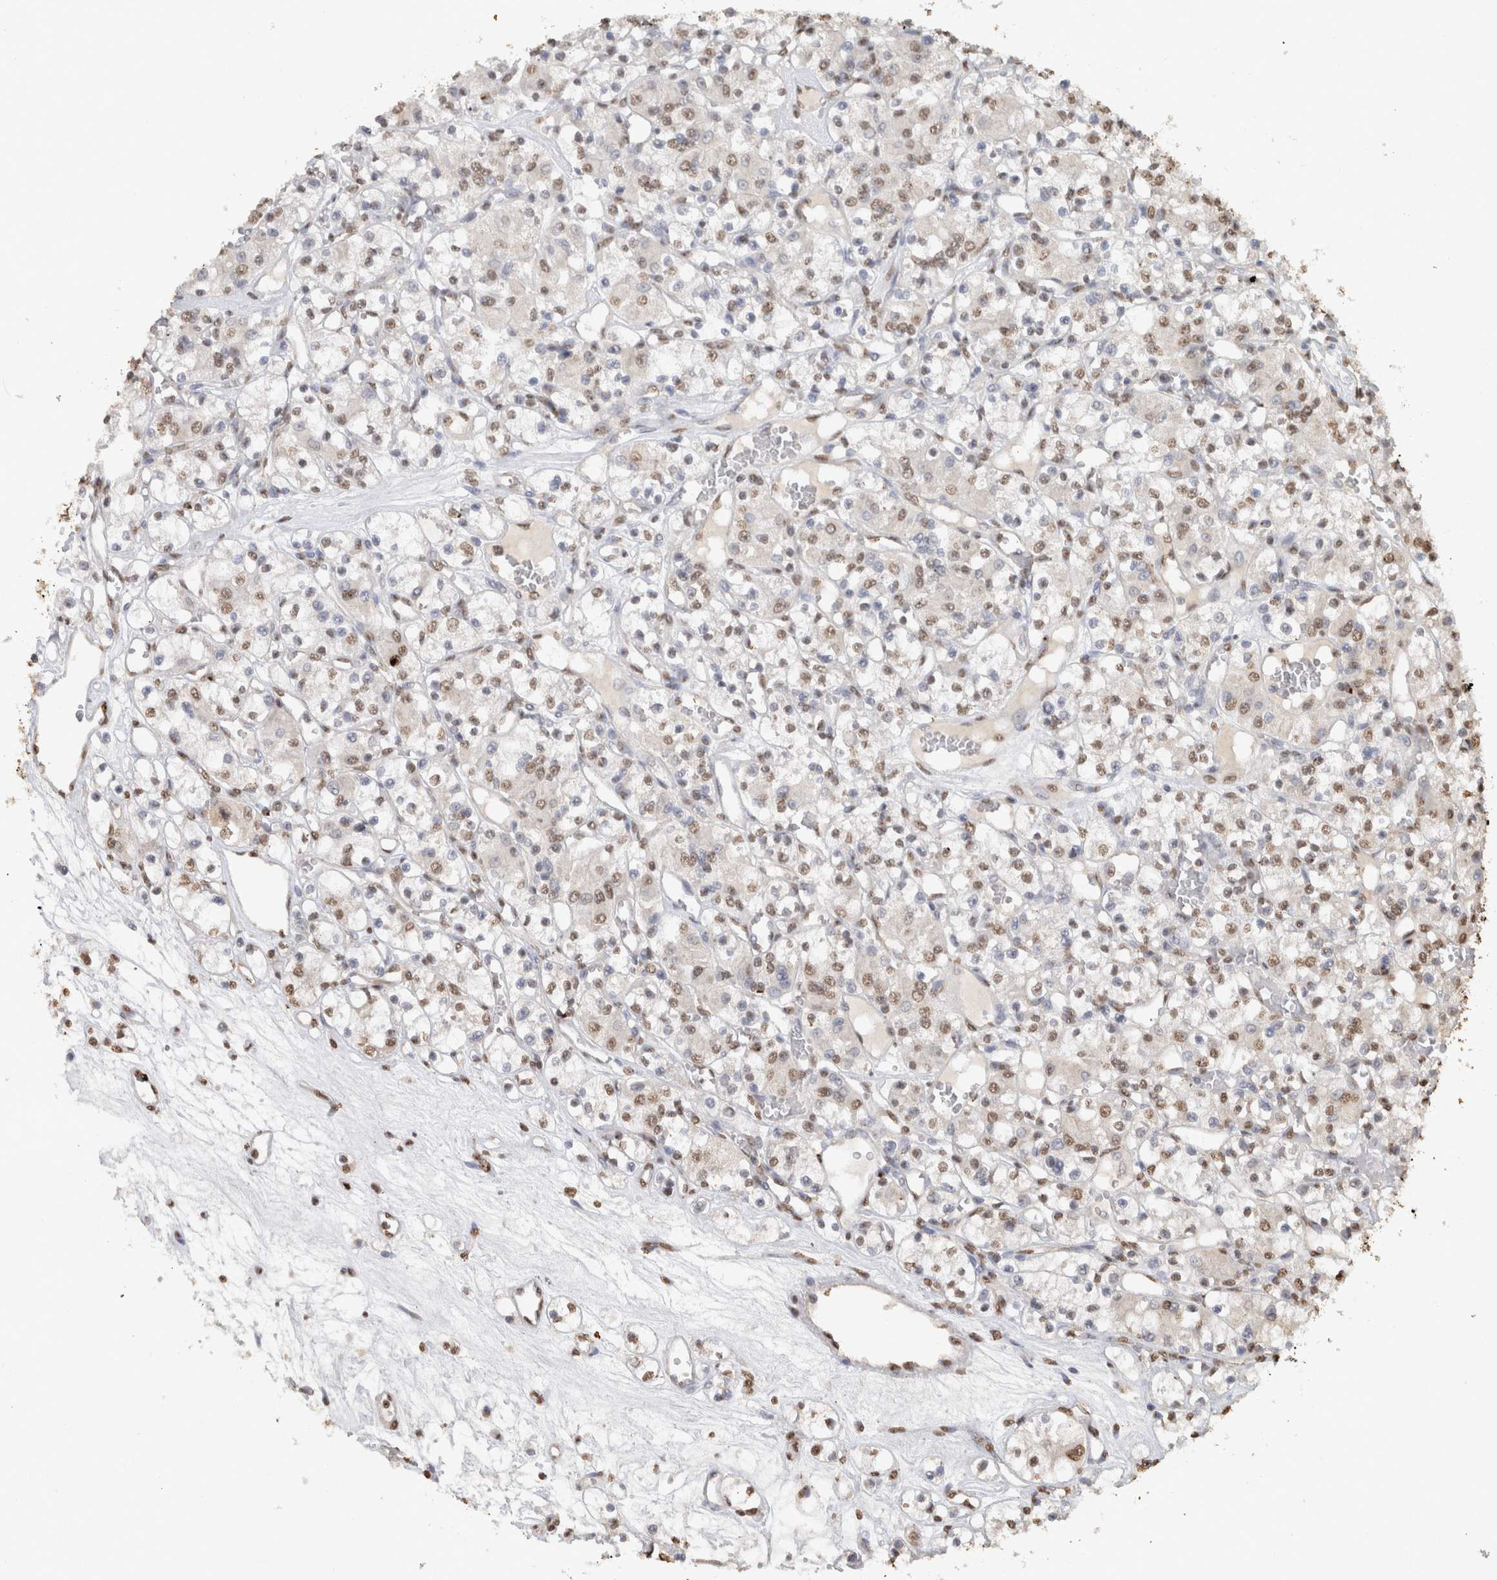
{"staining": {"intensity": "weak", "quantity": ">75%", "location": "nuclear"}, "tissue": "renal cancer", "cell_type": "Tumor cells", "image_type": "cancer", "snomed": [{"axis": "morphology", "description": "Adenocarcinoma, NOS"}, {"axis": "topography", "description": "Kidney"}], "caption": "An immunohistochemistry micrograph of neoplastic tissue is shown. Protein staining in brown shows weak nuclear positivity in renal adenocarcinoma within tumor cells.", "gene": "HAND2", "patient": {"sex": "female", "age": 59}}